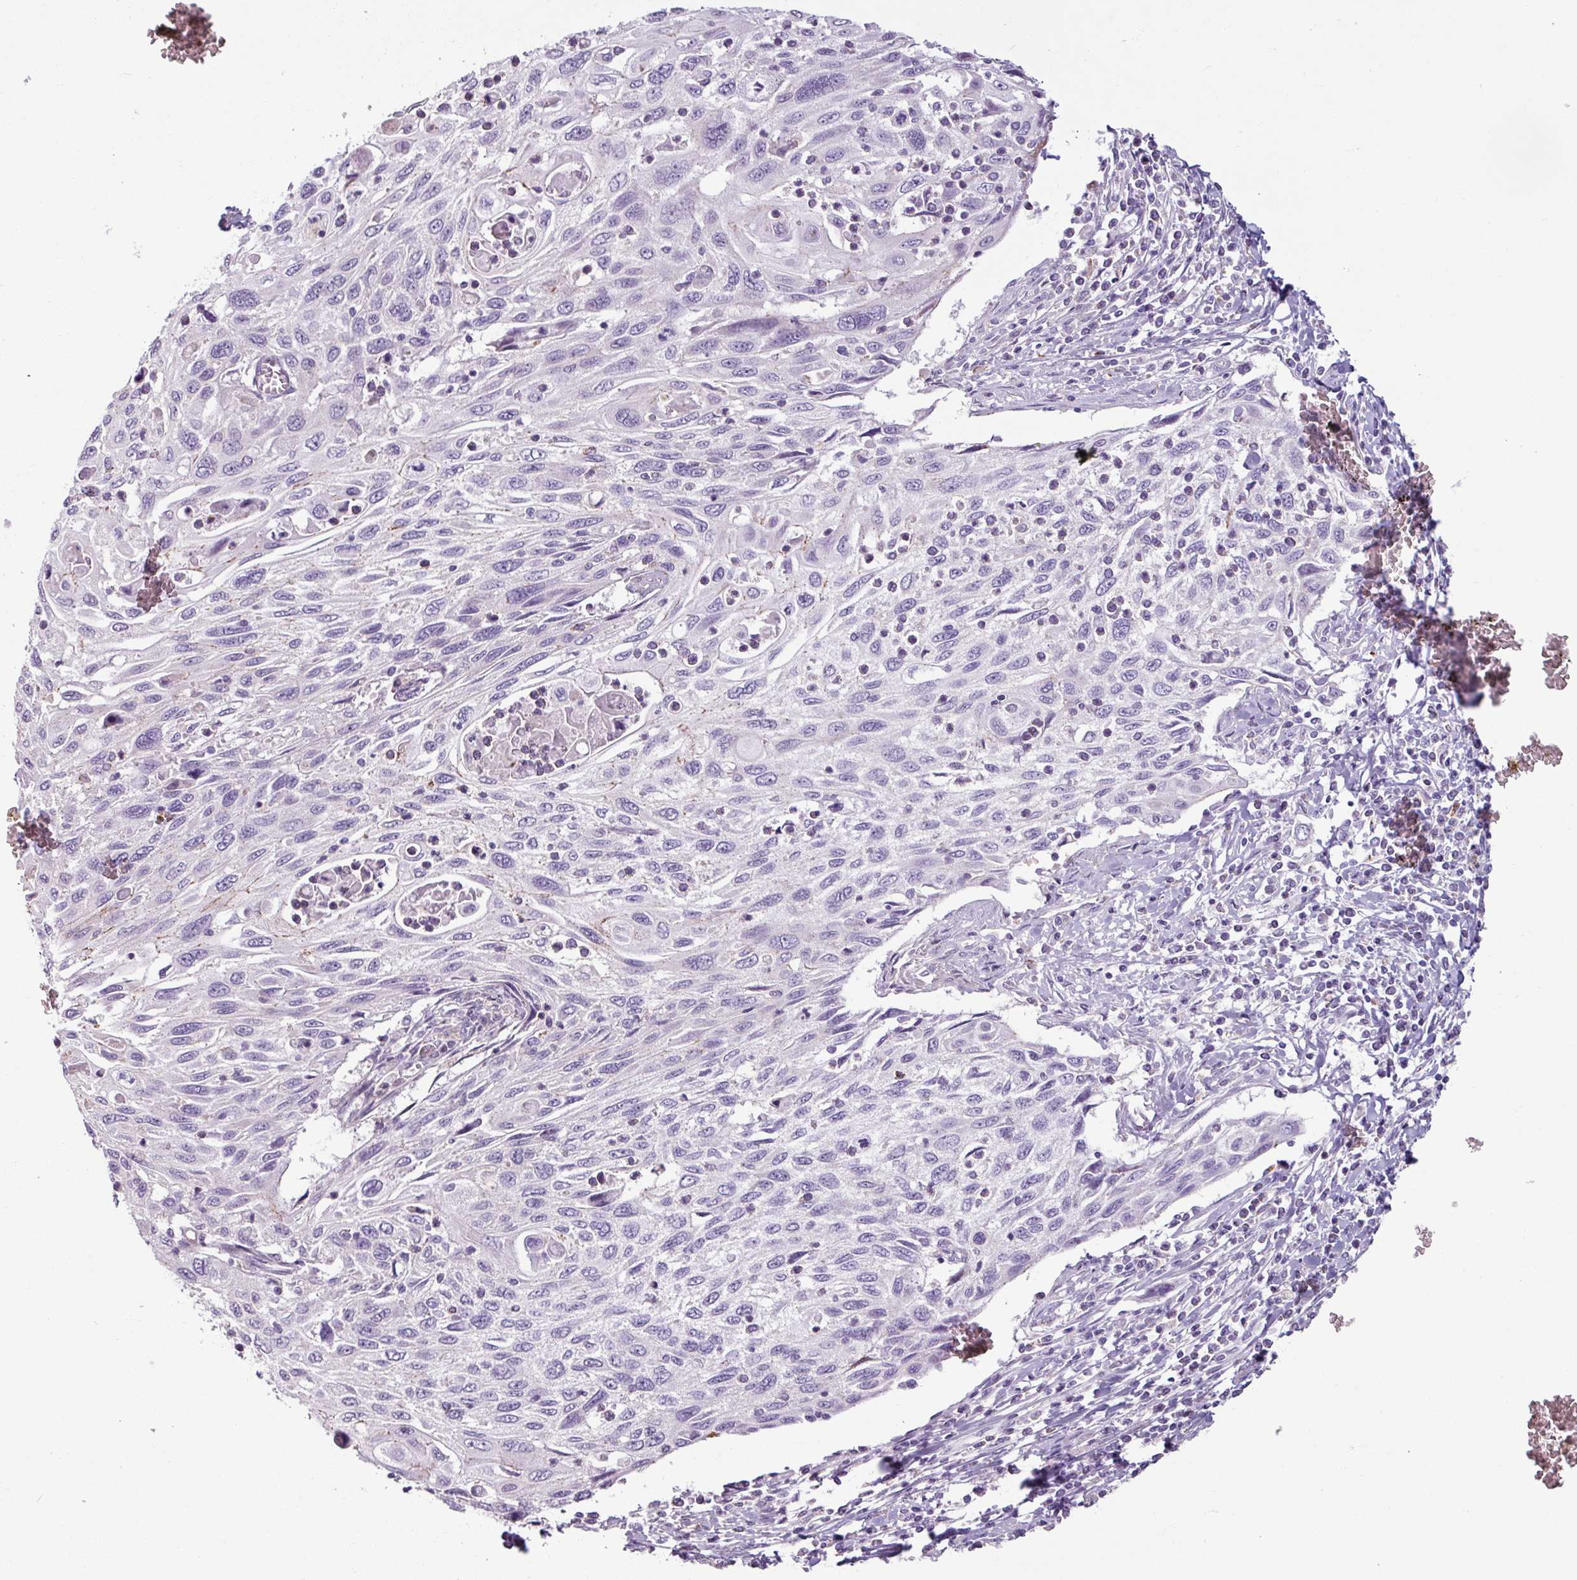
{"staining": {"intensity": "negative", "quantity": "none", "location": "none"}, "tissue": "cervical cancer", "cell_type": "Tumor cells", "image_type": "cancer", "snomed": [{"axis": "morphology", "description": "Squamous cell carcinoma, NOS"}, {"axis": "topography", "description": "Cervix"}], "caption": "Tumor cells are negative for brown protein staining in cervical cancer (squamous cell carcinoma). (DAB IHC with hematoxylin counter stain).", "gene": "PNMA6A", "patient": {"sex": "female", "age": 70}}